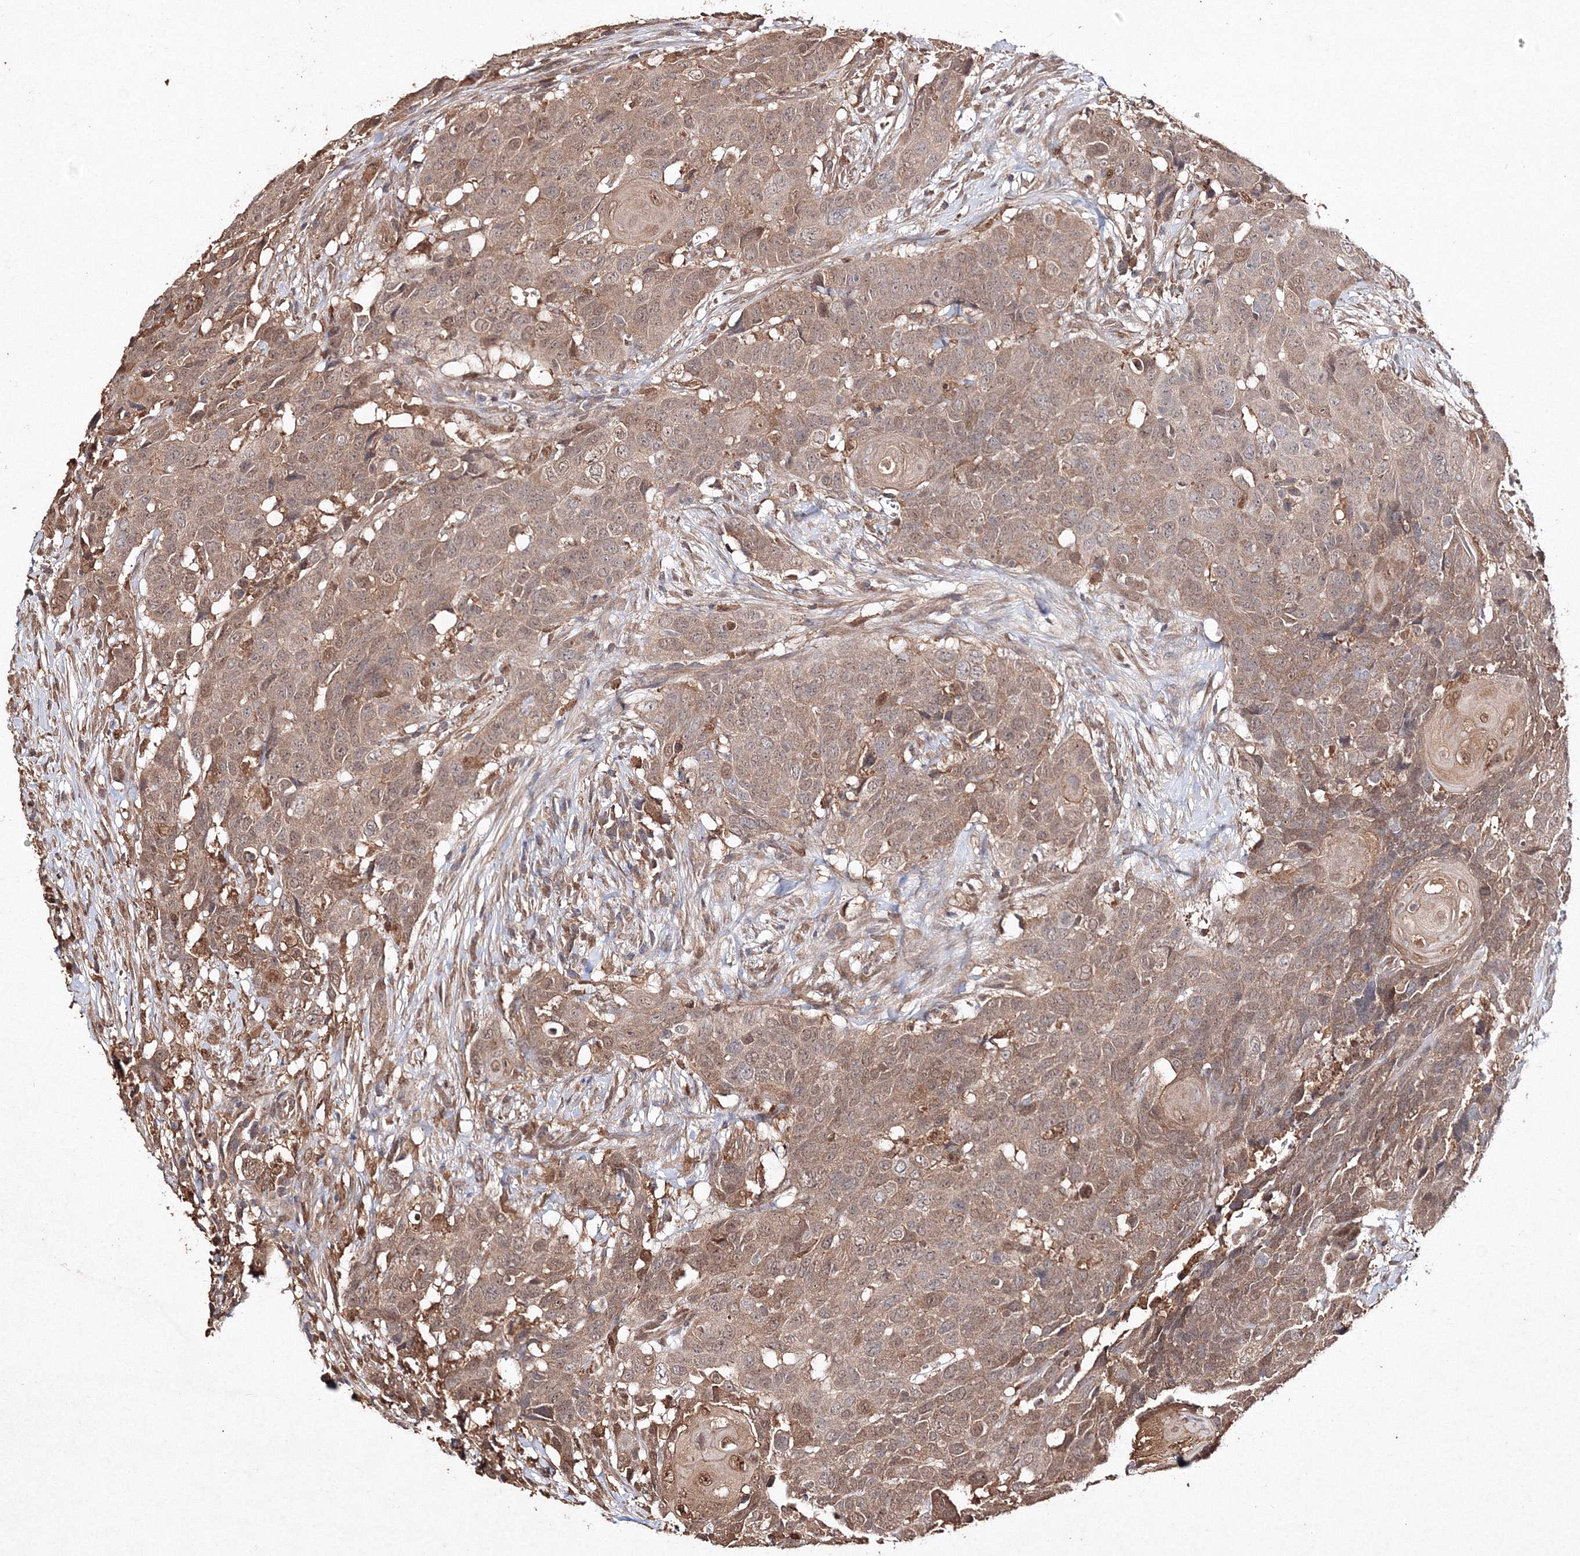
{"staining": {"intensity": "weak", "quantity": ">75%", "location": "cytoplasmic/membranous,nuclear"}, "tissue": "head and neck cancer", "cell_type": "Tumor cells", "image_type": "cancer", "snomed": [{"axis": "morphology", "description": "Squamous cell carcinoma, NOS"}, {"axis": "topography", "description": "Head-Neck"}], "caption": "The histopathology image shows staining of head and neck cancer (squamous cell carcinoma), revealing weak cytoplasmic/membranous and nuclear protein staining (brown color) within tumor cells.", "gene": "S100A11", "patient": {"sex": "male", "age": 66}}